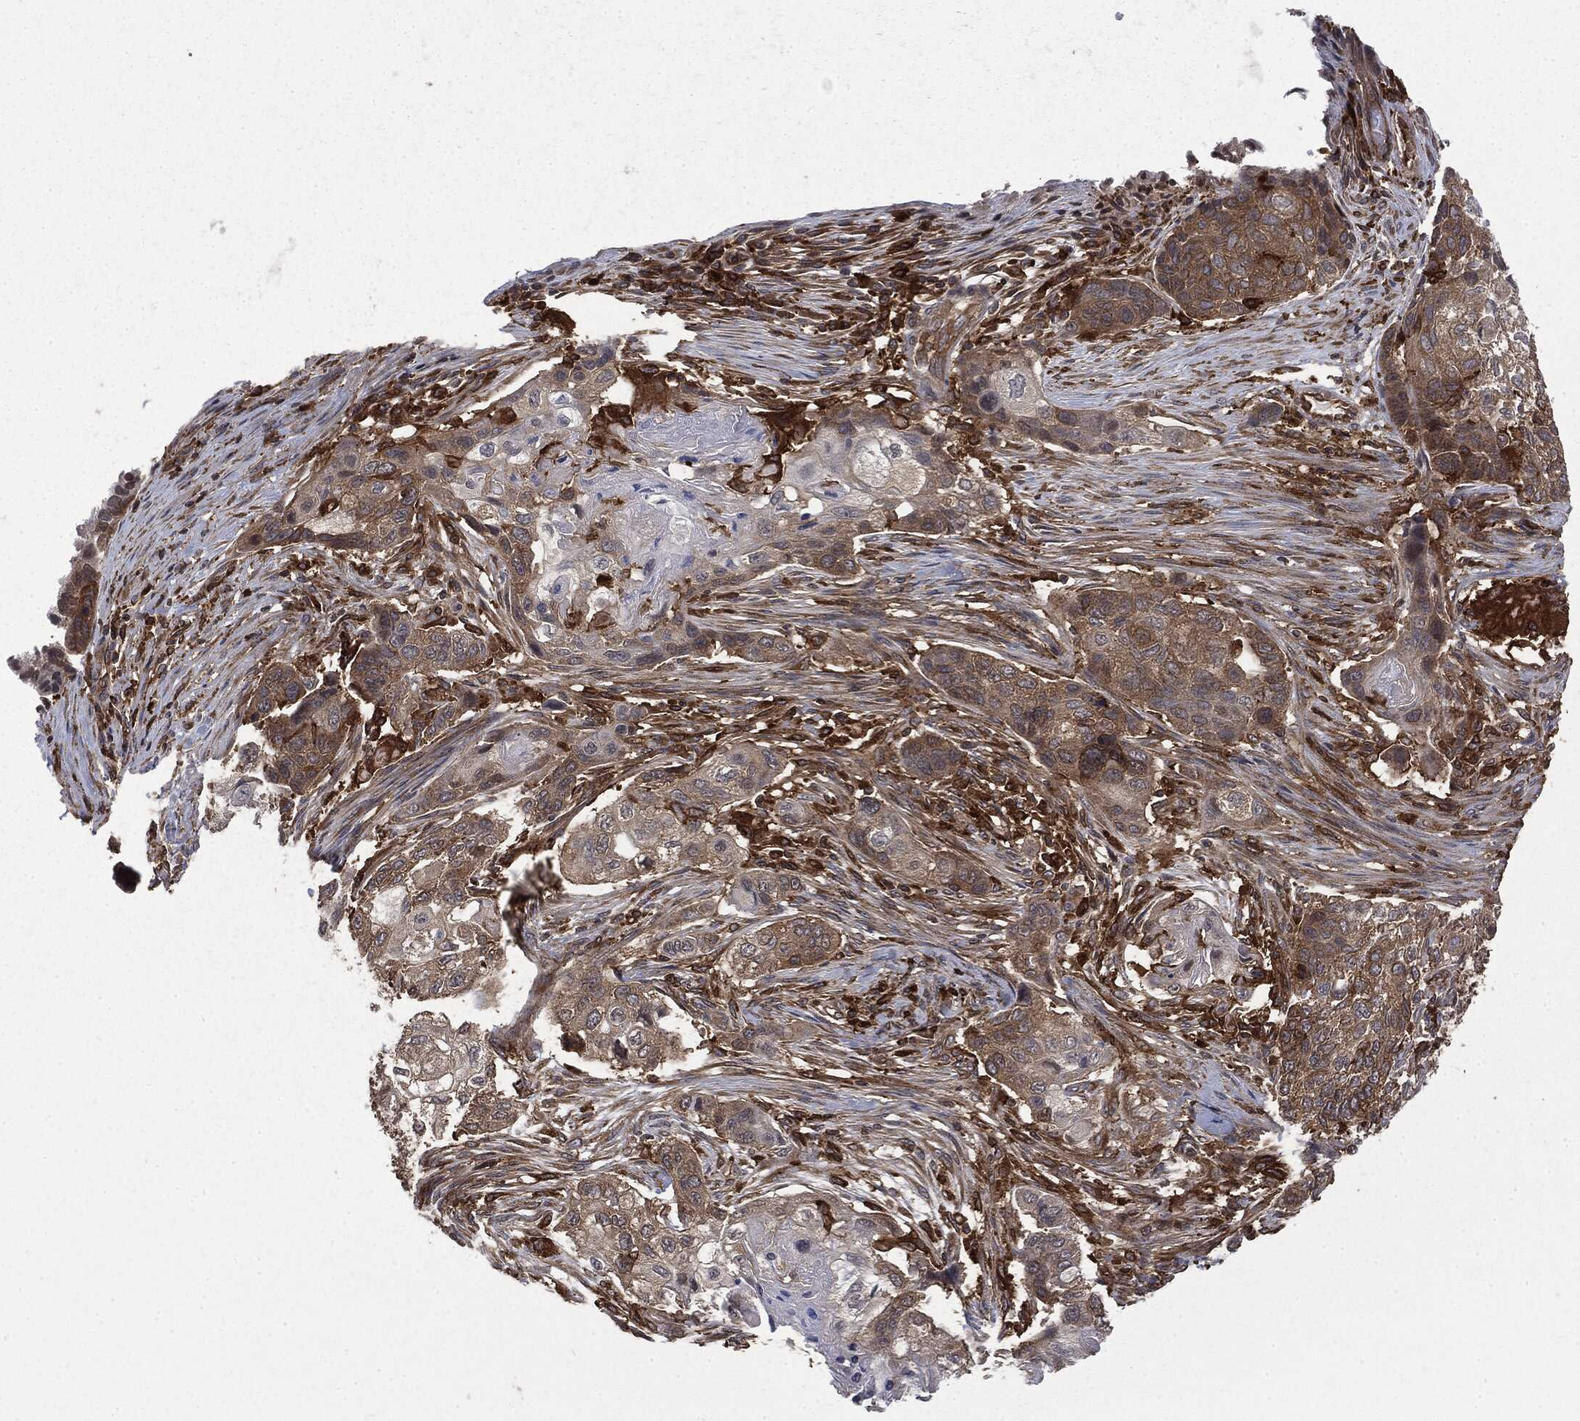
{"staining": {"intensity": "weak", "quantity": "25%-75%", "location": "cytoplasmic/membranous"}, "tissue": "lung cancer", "cell_type": "Tumor cells", "image_type": "cancer", "snomed": [{"axis": "morphology", "description": "Normal tissue, NOS"}, {"axis": "morphology", "description": "Squamous cell carcinoma, NOS"}, {"axis": "topography", "description": "Bronchus"}, {"axis": "topography", "description": "Lung"}], "caption": "Squamous cell carcinoma (lung) was stained to show a protein in brown. There is low levels of weak cytoplasmic/membranous positivity in about 25%-75% of tumor cells. (brown staining indicates protein expression, while blue staining denotes nuclei).", "gene": "SNX5", "patient": {"sex": "male", "age": 69}}